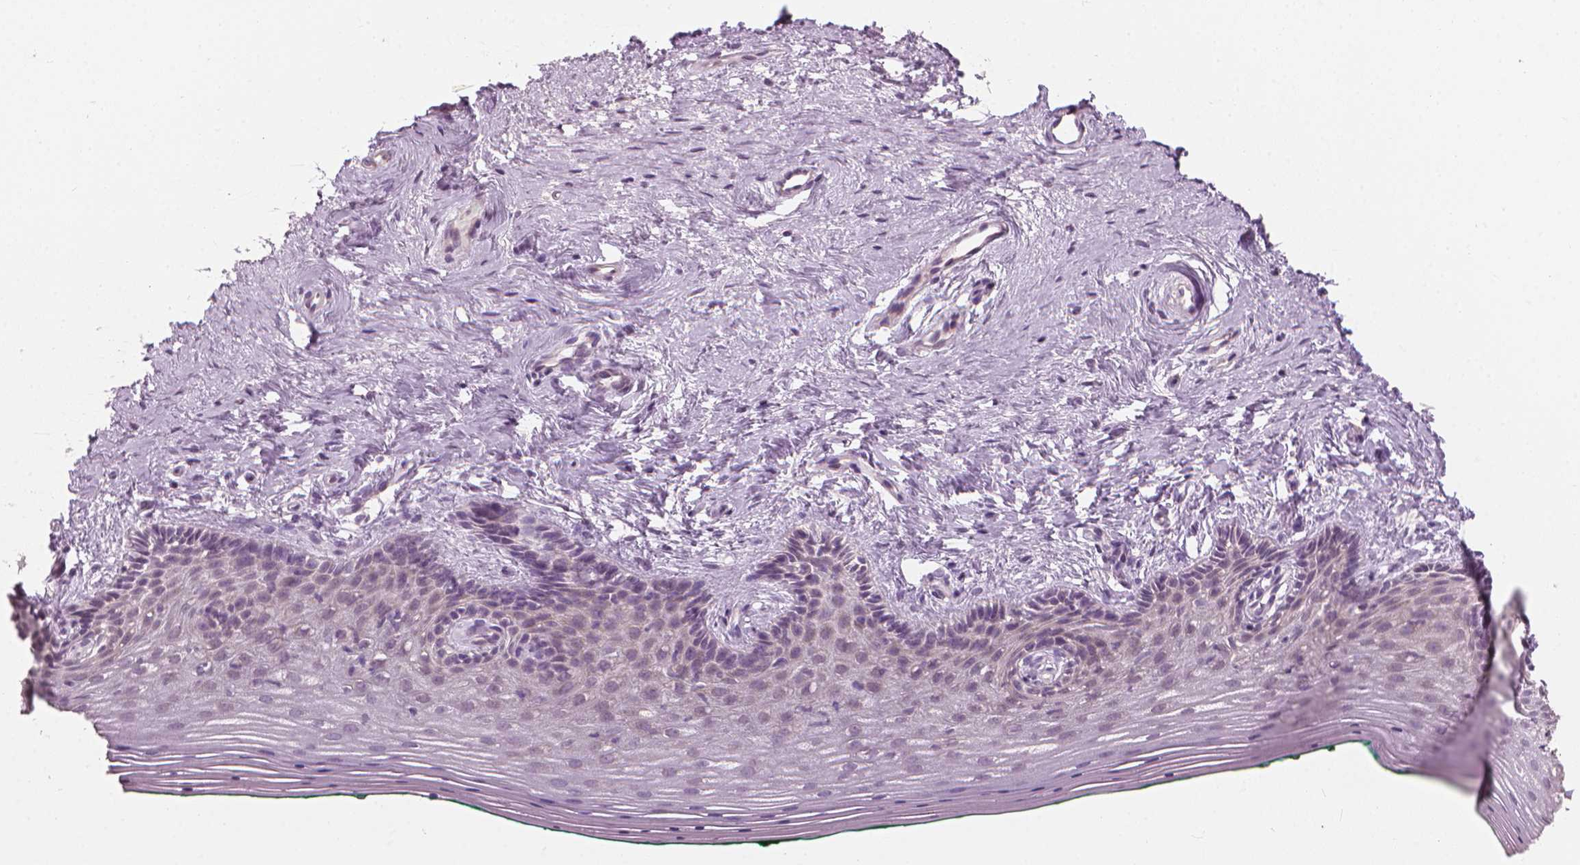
{"staining": {"intensity": "negative", "quantity": "none", "location": "none"}, "tissue": "vagina", "cell_type": "Squamous epithelial cells", "image_type": "normal", "snomed": [{"axis": "morphology", "description": "Normal tissue, NOS"}, {"axis": "topography", "description": "Vagina"}], "caption": "High magnification brightfield microscopy of normal vagina stained with DAB (brown) and counterstained with hematoxylin (blue): squamous epithelial cells show no significant staining. (DAB (3,3'-diaminobenzidine) immunohistochemistry, high magnification).", "gene": "CFAP126", "patient": {"sex": "female", "age": 45}}